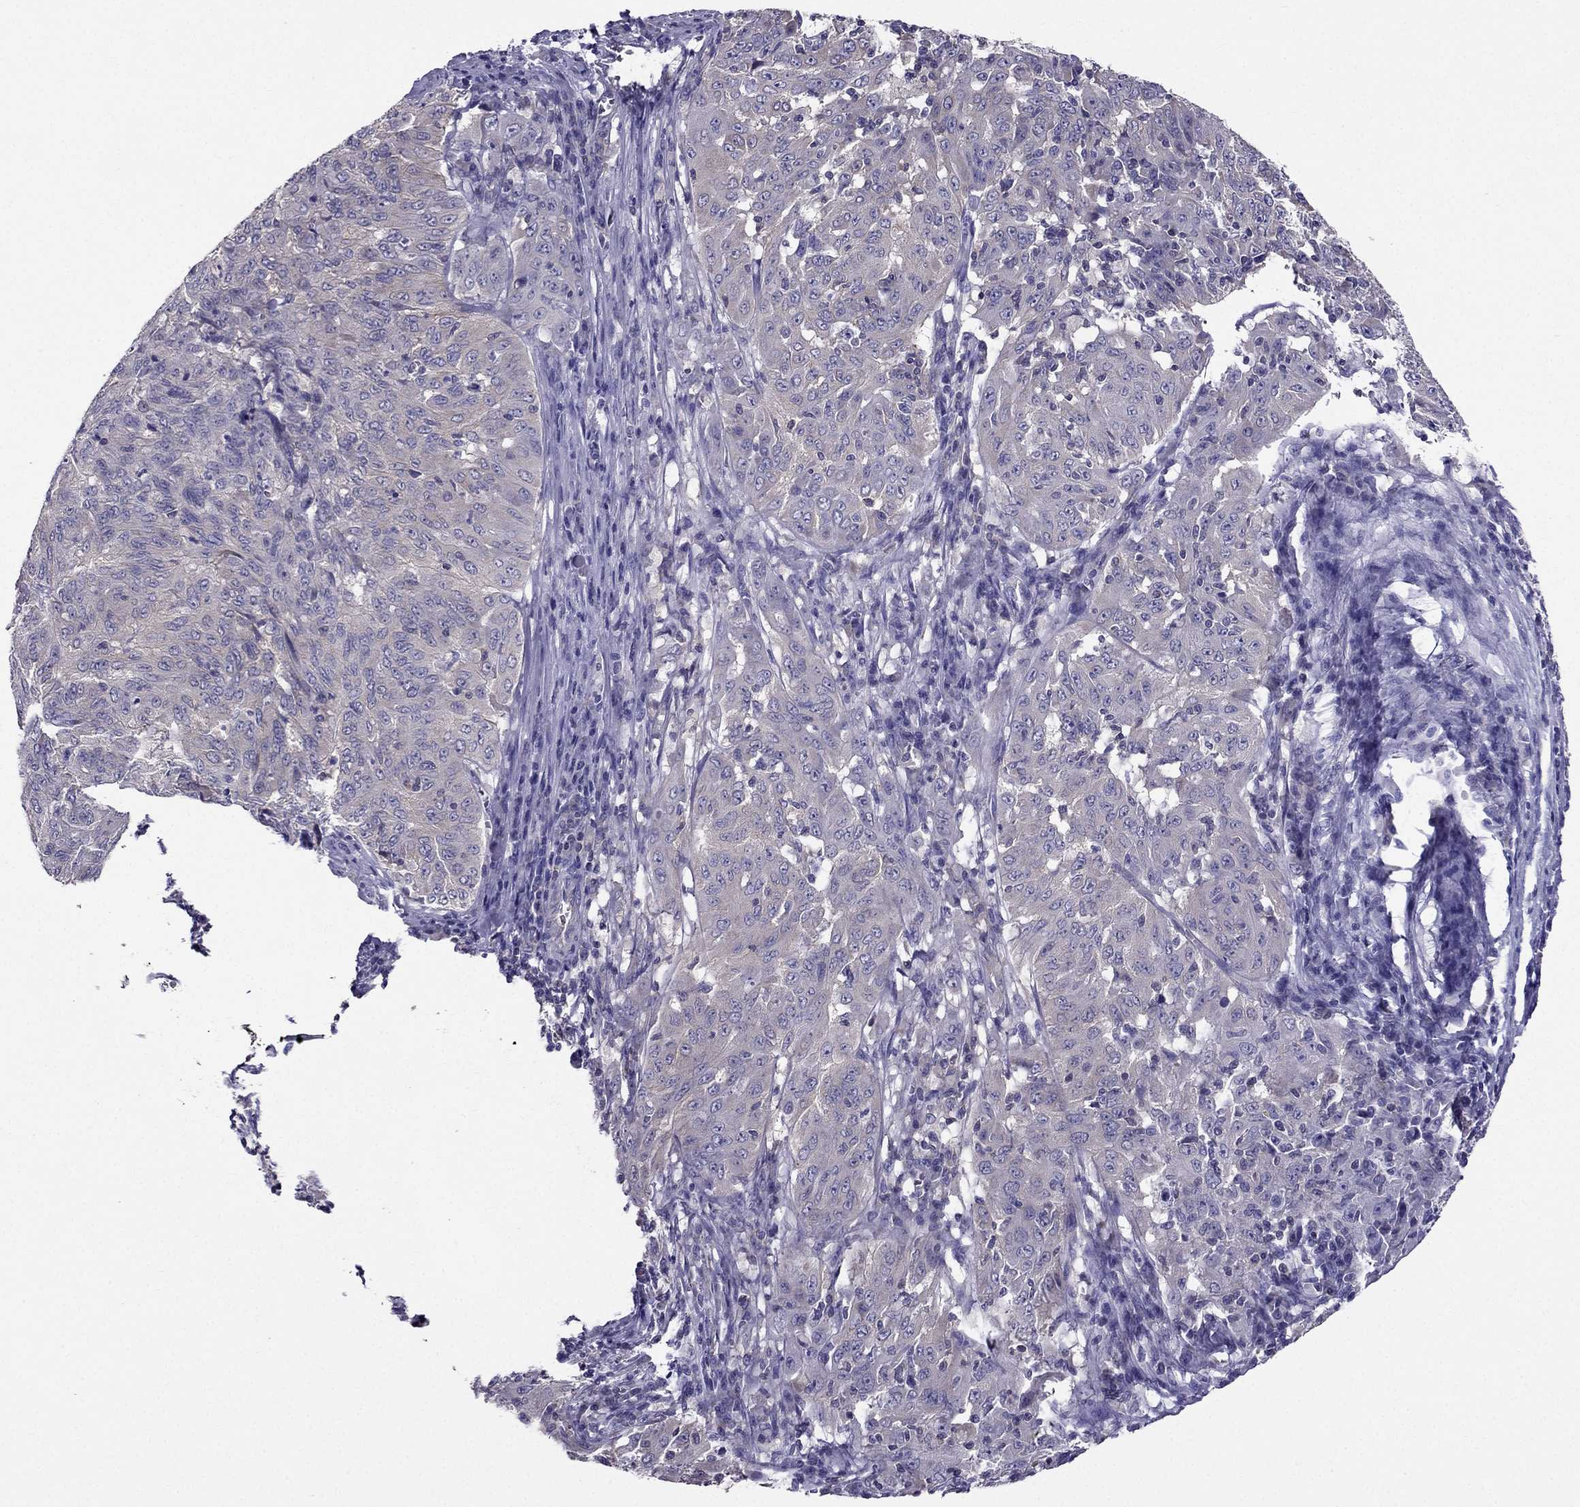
{"staining": {"intensity": "weak", "quantity": "<25%", "location": "cytoplasmic/membranous"}, "tissue": "pancreatic cancer", "cell_type": "Tumor cells", "image_type": "cancer", "snomed": [{"axis": "morphology", "description": "Adenocarcinoma, NOS"}, {"axis": "topography", "description": "Pancreas"}], "caption": "There is no significant expression in tumor cells of pancreatic cancer (adenocarcinoma). Brightfield microscopy of immunohistochemistry (IHC) stained with DAB (brown) and hematoxylin (blue), captured at high magnification.", "gene": "AAK1", "patient": {"sex": "male", "age": 63}}